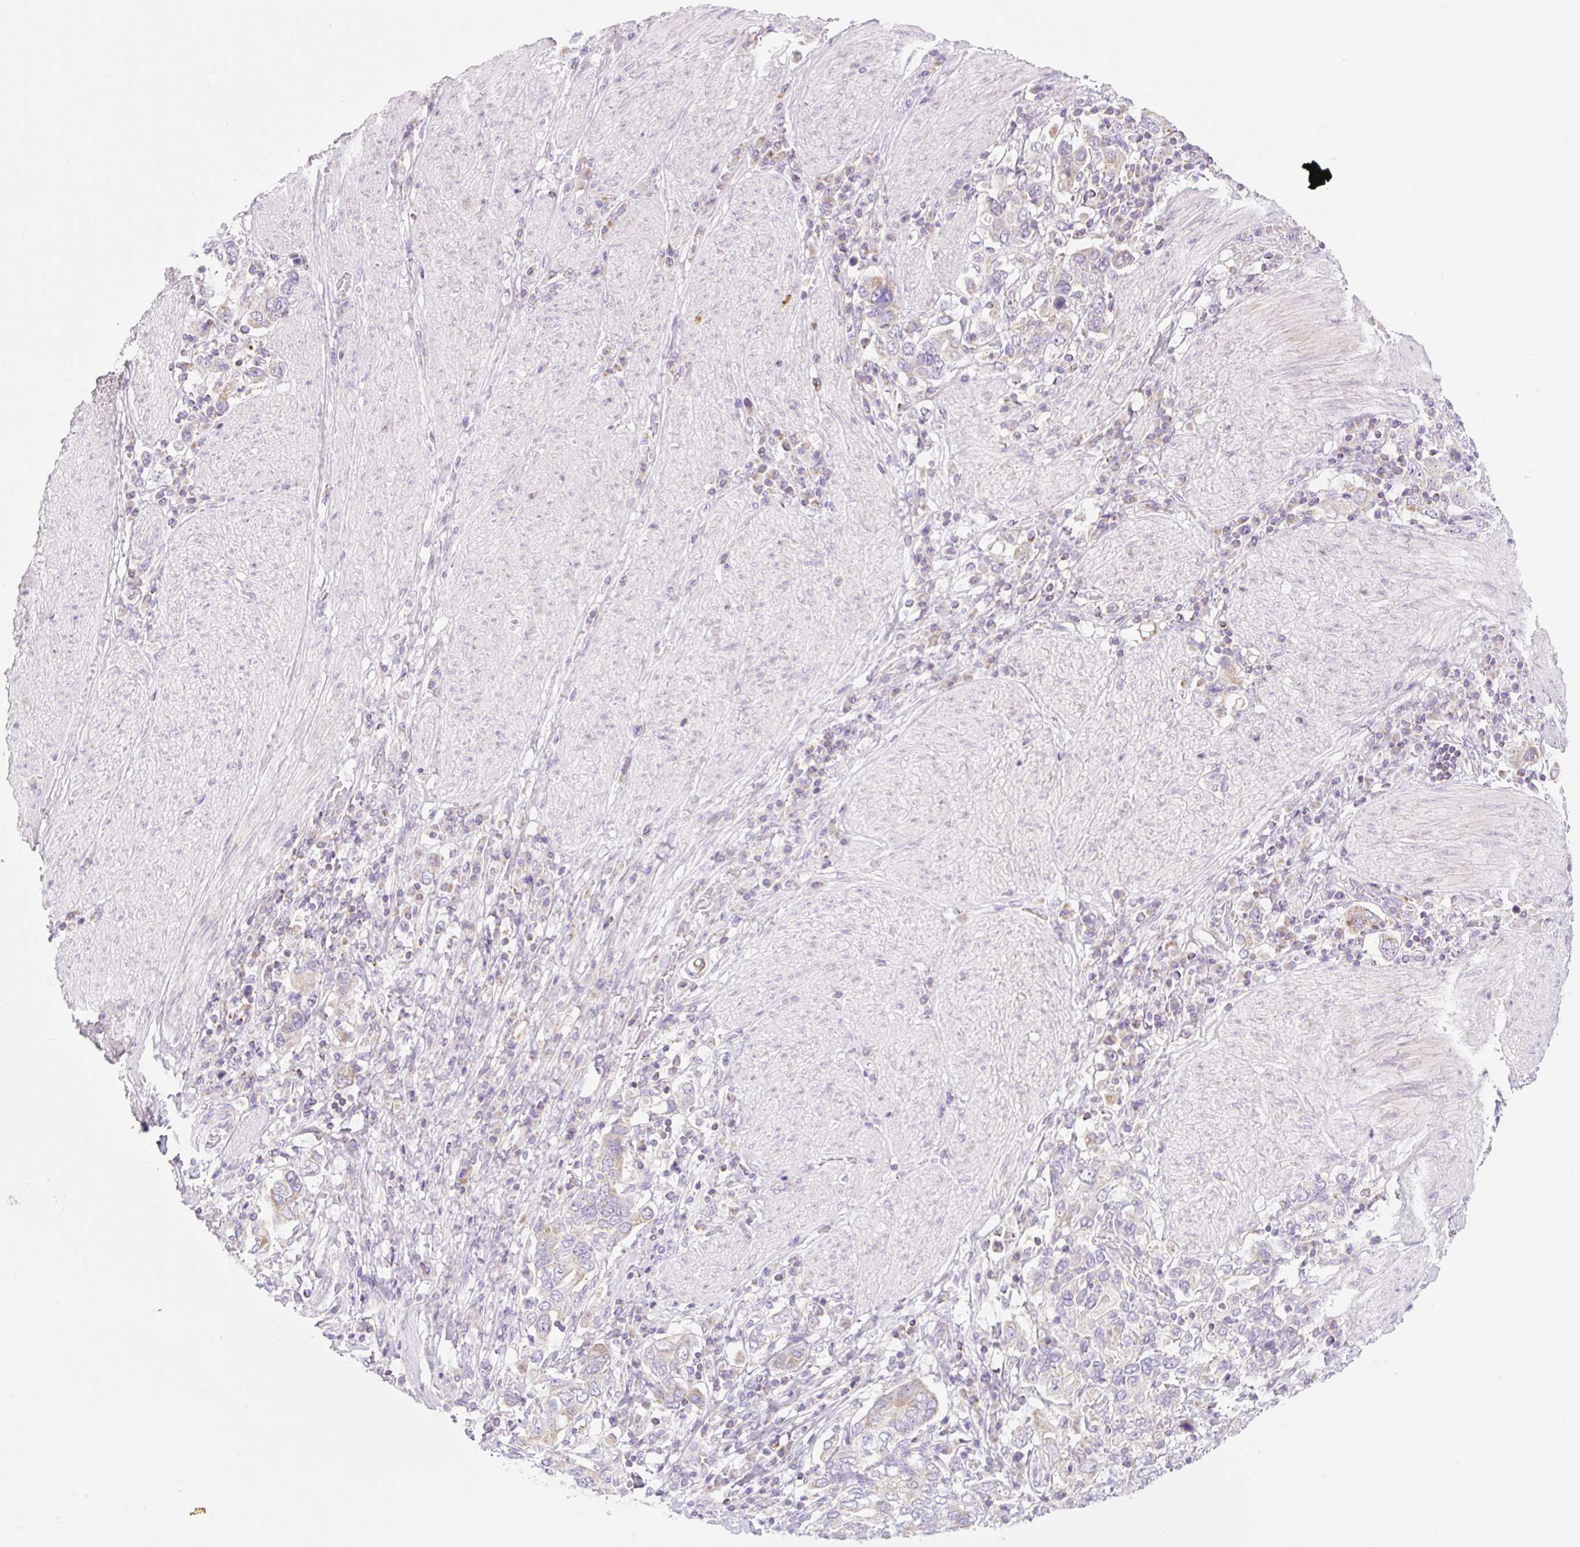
{"staining": {"intensity": "weak", "quantity": "<25%", "location": "cytoplasmic/membranous"}, "tissue": "stomach cancer", "cell_type": "Tumor cells", "image_type": "cancer", "snomed": [{"axis": "morphology", "description": "Adenocarcinoma, NOS"}, {"axis": "topography", "description": "Stomach, upper"}, {"axis": "topography", "description": "Stomach"}], "caption": "DAB (3,3'-diaminobenzidine) immunohistochemical staining of stomach adenocarcinoma shows no significant expression in tumor cells.", "gene": "FOCAD", "patient": {"sex": "male", "age": 62}}